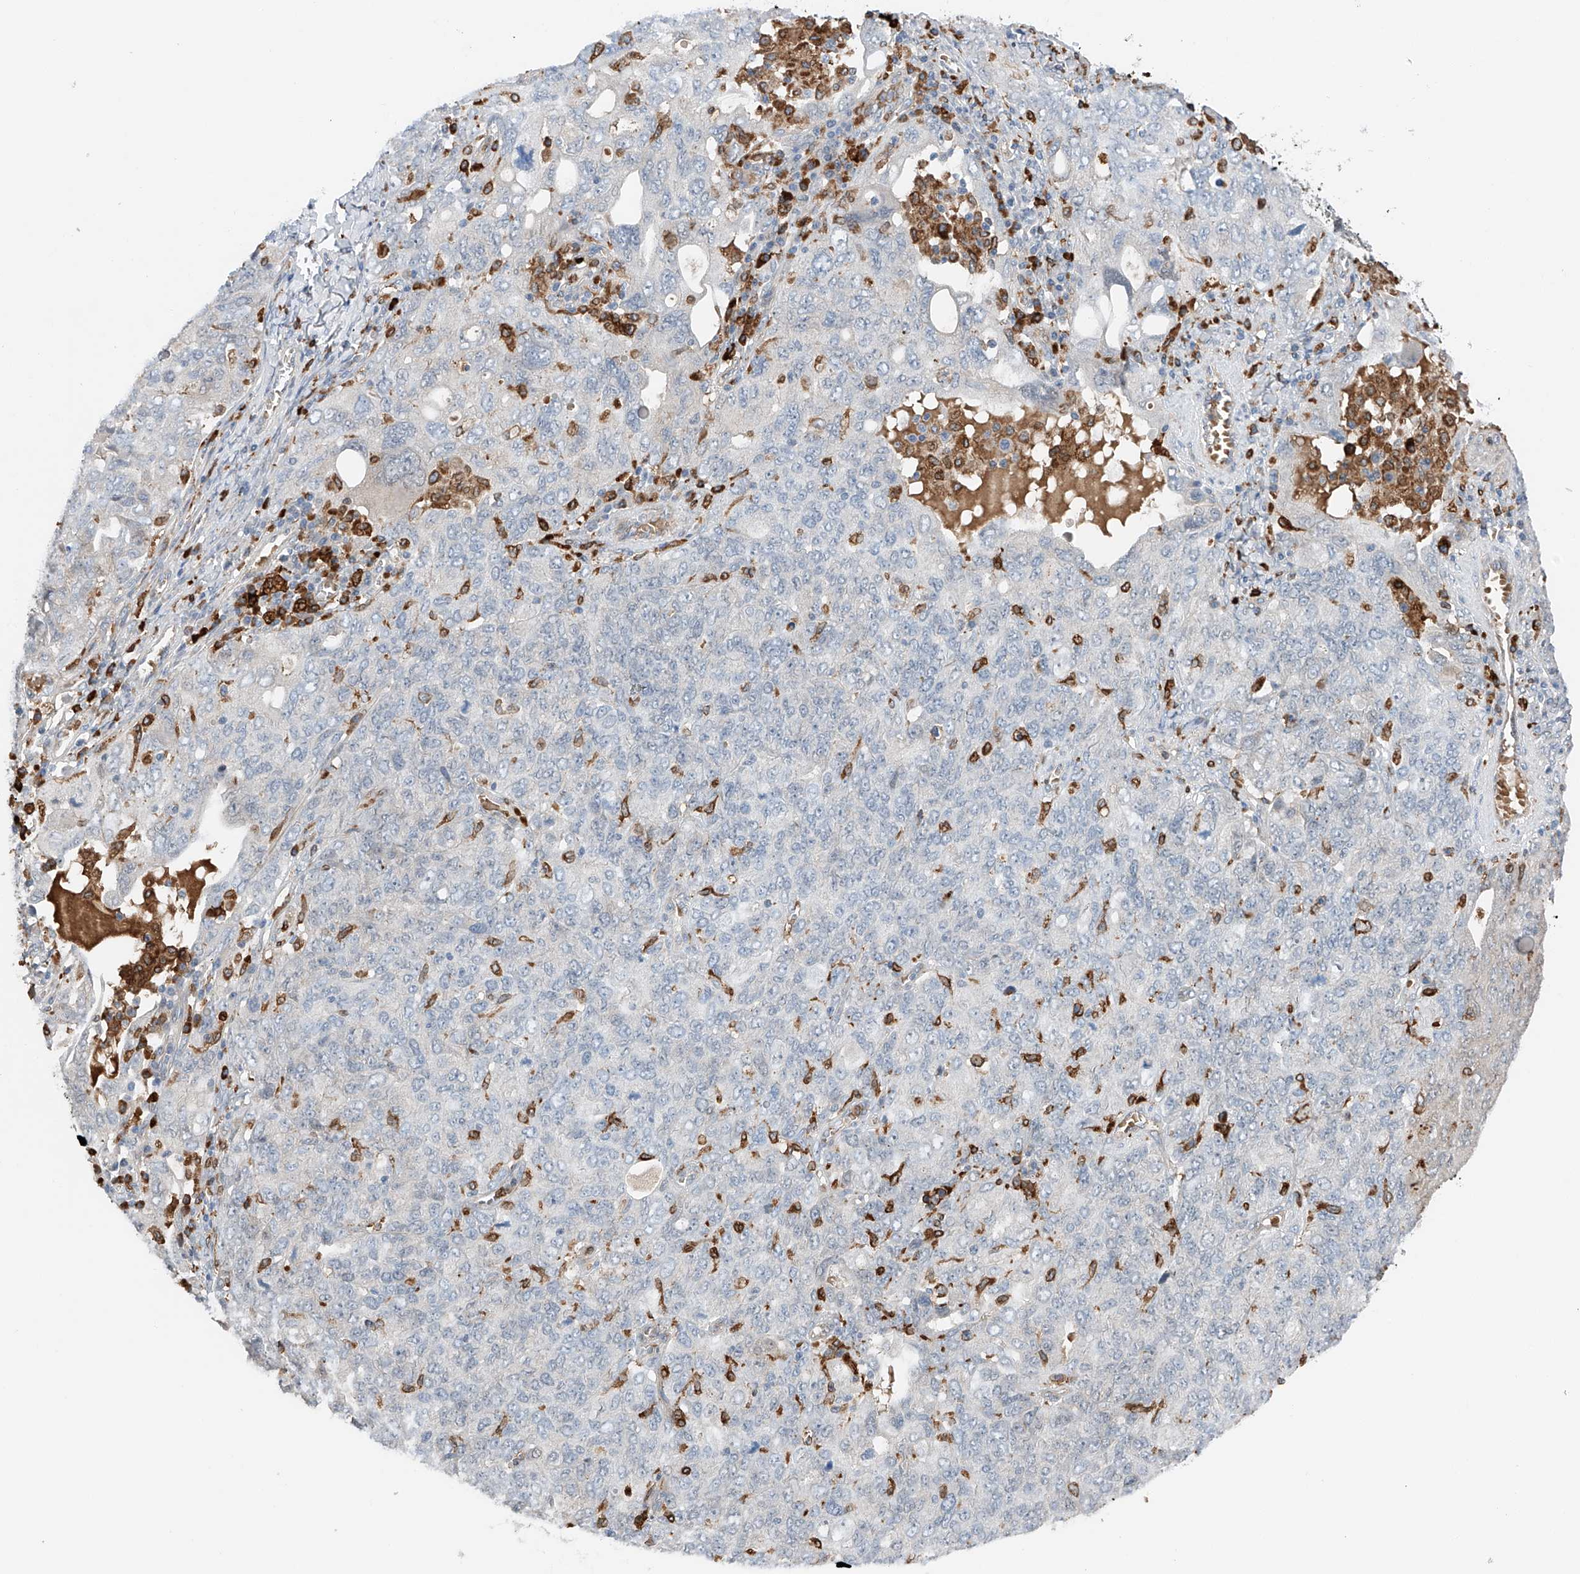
{"staining": {"intensity": "negative", "quantity": "none", "location": "none"}, "tissue": "ovarian cancer", "cell_type": "Tumor cells", "image_type": "cancer", "snomed": [{"axis": "morphology", "description": "Carcinoma, endometroid"}, {"axis": "topography", "description": "Ovary"}], "caption": "A photomicrograph of ovarian endometroid carcinoma stained for a protein shows no brown staining in tumor cells.", "gene": "TBXAS1", "patient": {"sex": "female", "age": 62}}